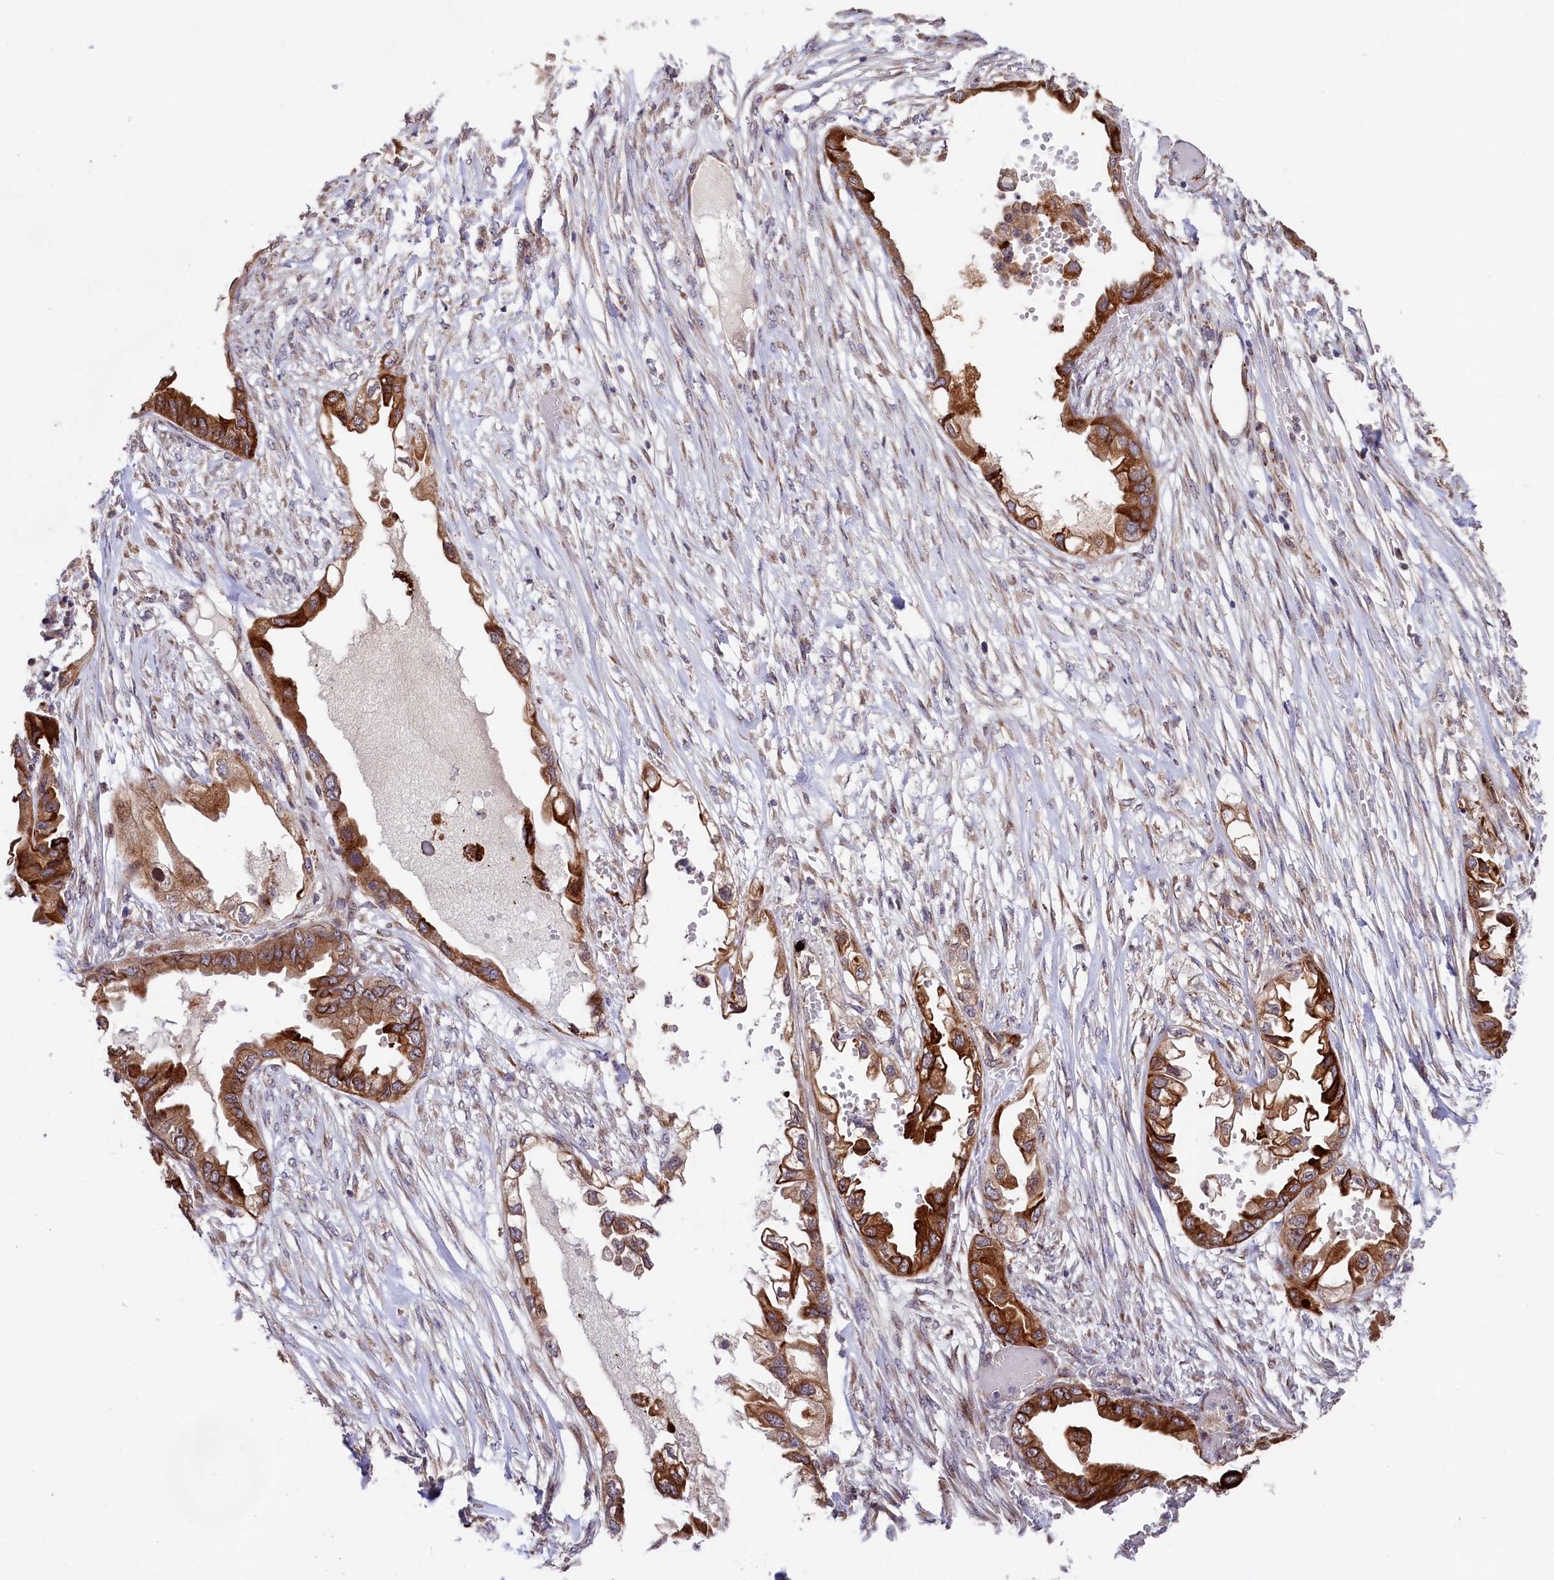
{"staining": {"intensity": "strong", "quantity": ">75%", "location": "cytoplasmic/membranous"}, "tissue": "endometrial cancer", "cell_type": "Tumor cells", "image_type": "cancer", "snomed": [{"axis": "morphology", "description": "Adenocarcinoma, NOS"}, {"axis": "morphology", "description": "Adenocarcinoma, metastatic, NOS"}, {"axis": "topography", "description": "Adipose tissue"}, {"axis": "topography", "description": "Endometrium"}], "caption": "Immunohistochemical staining of endometrial cancer reveals strong cytoplasmic/membranous protein positivity in about >75% of tumor cells.", "gene": "C5orf15", "patient": {"sex": "female", "age": 67}}